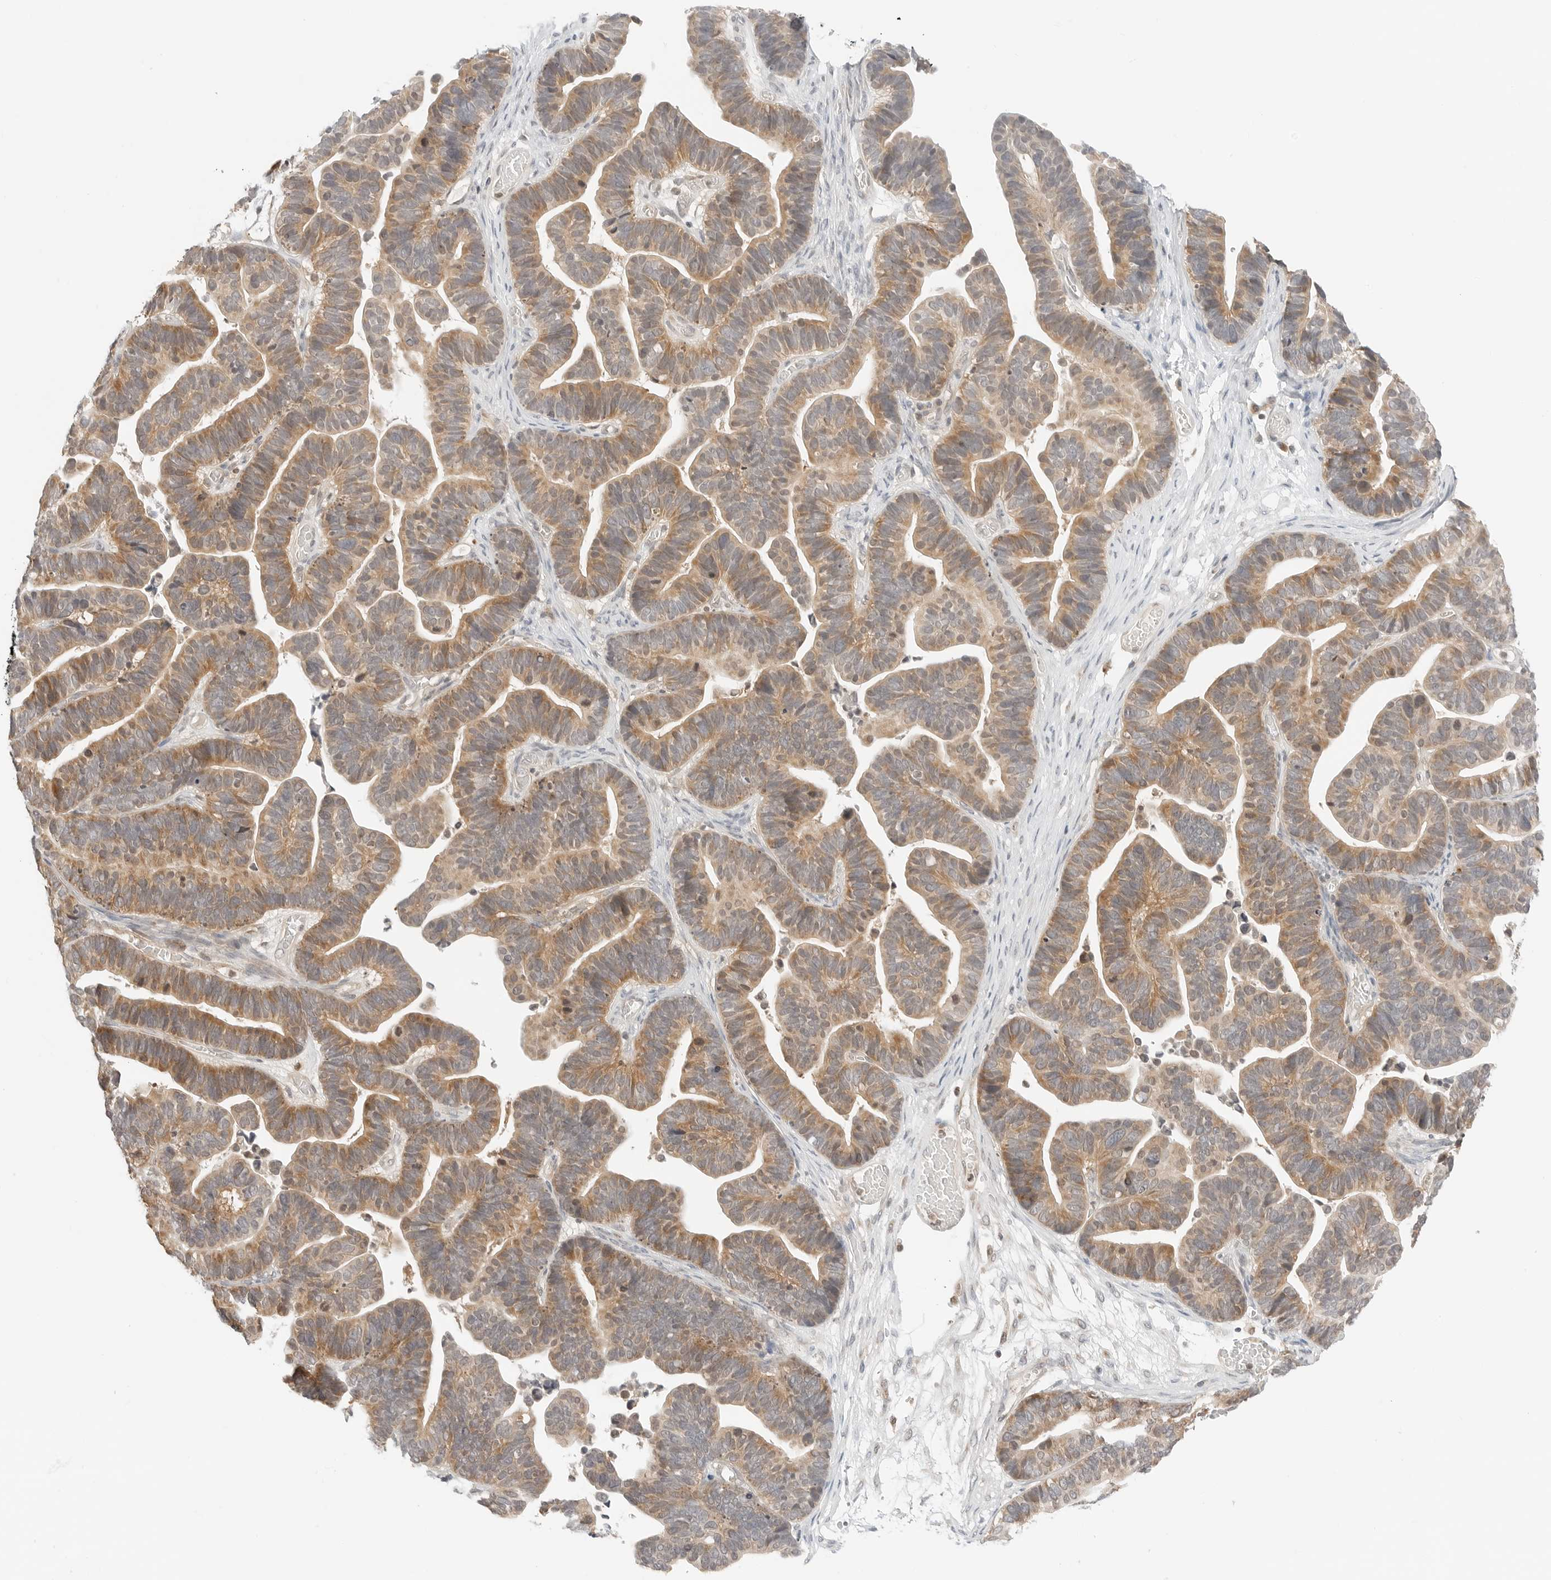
{"staining": {"intensity": "moderate", "quantity": ">75%", "location": "cytoplasmic/membranous"}, "tissue": "ovarian cancer", "cell_type": "Tumor cells", "image_type": "cancer", "snomed": [{"axis": "morphology", "description": "Cystadenocarcinoma, serous, NOS"}, {"axis": "topography", "description": "Ovary"}], "caption": "Tumor cells display medium levels of moderate cytoplasmic/membranous positivity in about >75% of cells in serous cystadenocarcinoma (ovarian).", "gene": "IQCC", "patient": {"sex": "female", "age": 56}}